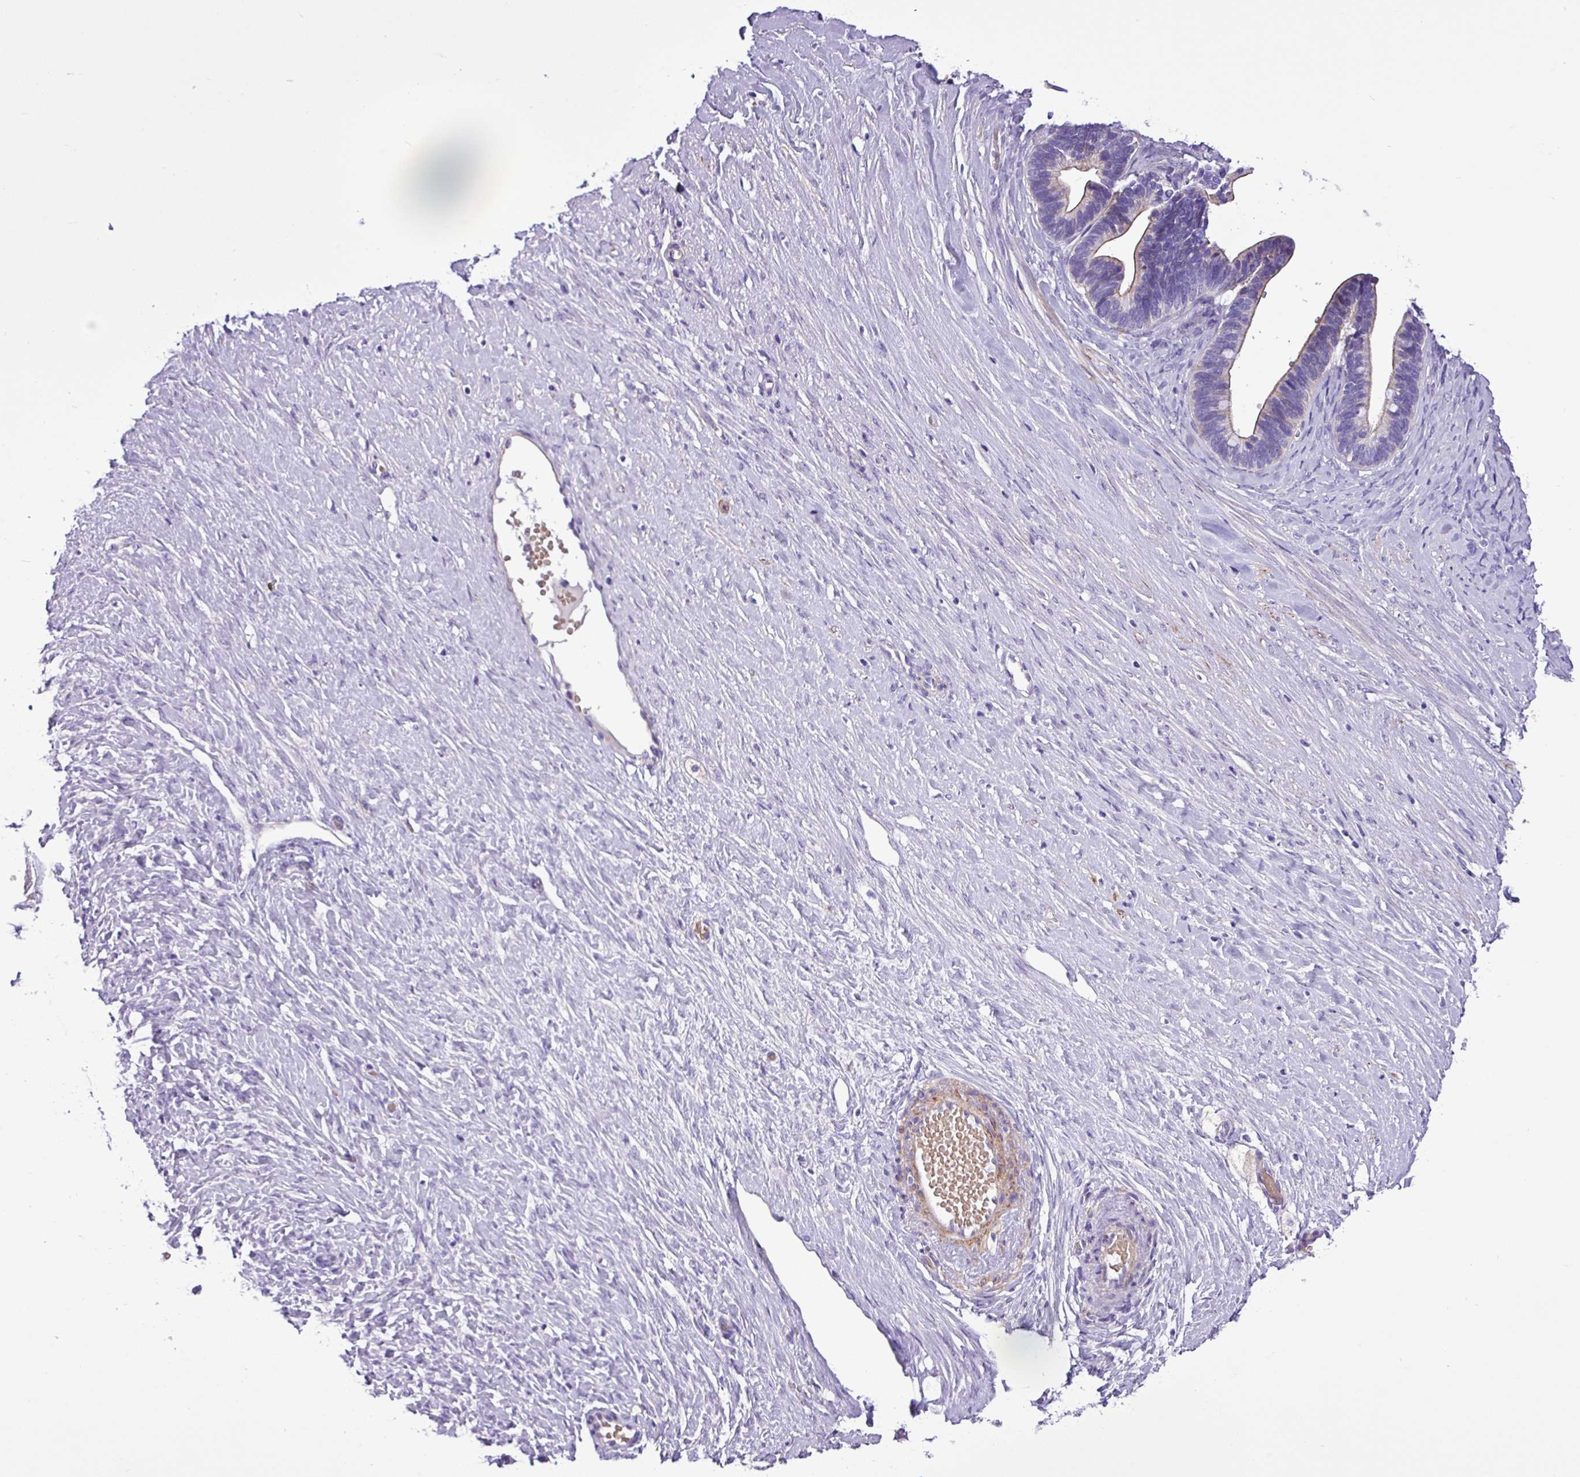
{"staining": {"intensity": "weak", "quantity": "25%-75%", "location": "cytoplasmic/membranous"}, "tissue": "ovarian cancer", "cell_type": "Tumor cells", "image_type": "cancer", "snomed": [{"axis": "morphology", "description": "Cystadenocarcinoma, serous, NOS"}, {"axis": "topography", "description": "Ovary"}], "caption": "Immunohistochemistry (IHC) histopathology image of human ovarian serous cystadenocarcinoma stained for a protein (brown), which demonstrates low levels of weak cytoplasmic/membranous staining in about 25%-75% of tumor cells.", "gene": "C11orf91", "patient": {"sex": "female", "age": 56}}